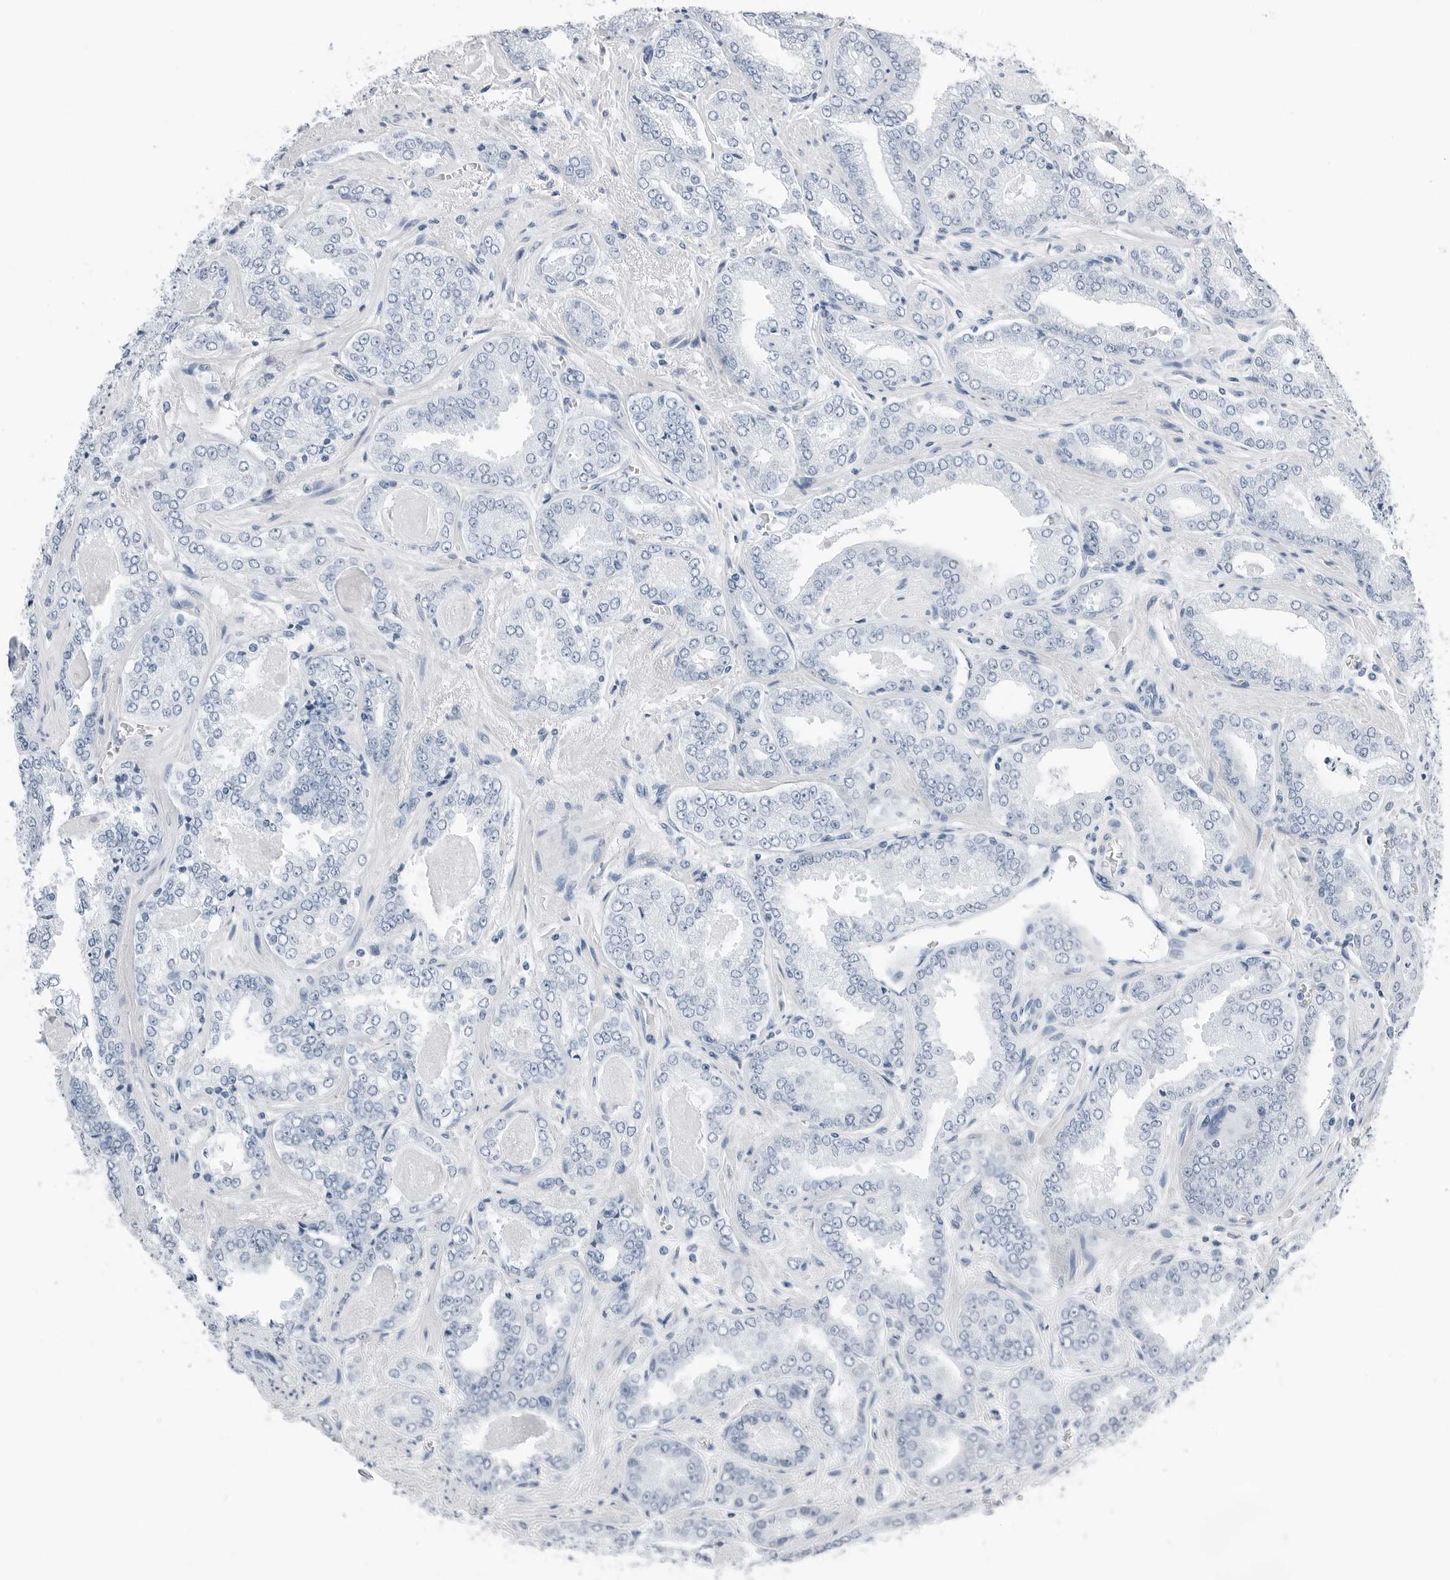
{"staining": {"intensity": "negative", "quantity": "none", "location": "none"}, "tissue": "prostate cancer", "cell_type": "Tumor cells", "image_type": "cancer", "snomed": [{"axis": "morphology", "description": "Adenocarcinoma, High grade"}, {"axis": "topography", "description": "Prostate"}], "caption": "High magnification brightfield microscopy of high-grade adenocarcinoma (prostate) stained with DAB (brown) and counterstained with hematoxylin (blue): tumor cells show no significant expression.", "gene": "SLPI", "patient": {"sex": "male", "age": 71}}